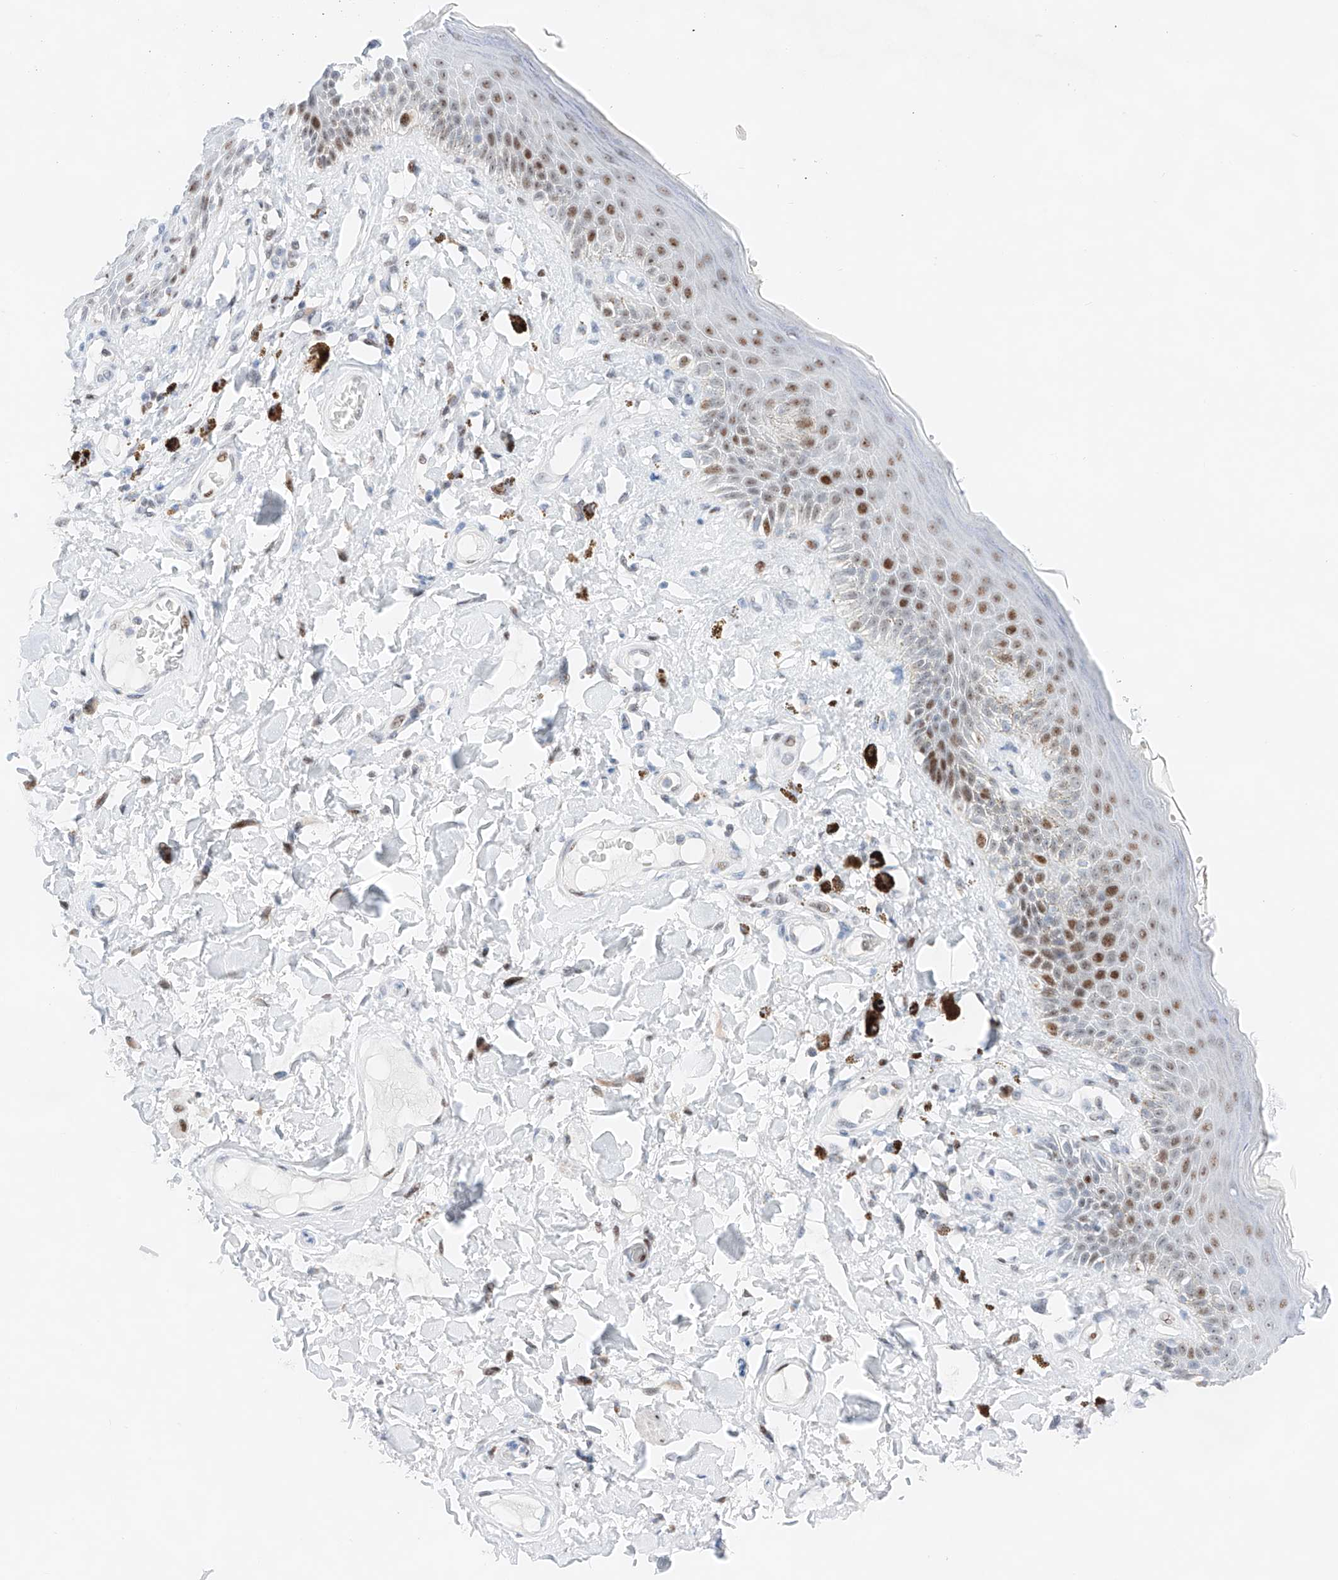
{"staining": {"intensity": "strong", "quantity": "<25%", "location": "nuclear"}, "tissue": "skin", "cell_type": "Epidermal cells", "image_type": "normal", "snomed": [{"axis": "morphology", "description": "Normal tissue, NOS"}, {"axis": "topography", "description": "Anal"}], "caption": "A high-resolution micrograph shows immunohistochemistry staining of benign skin, which exhibits strong nuclear expression in about <25% of epidermal cells.", "gene": "NT5C3B", "patient": {"sex": "female", "age": 78}}